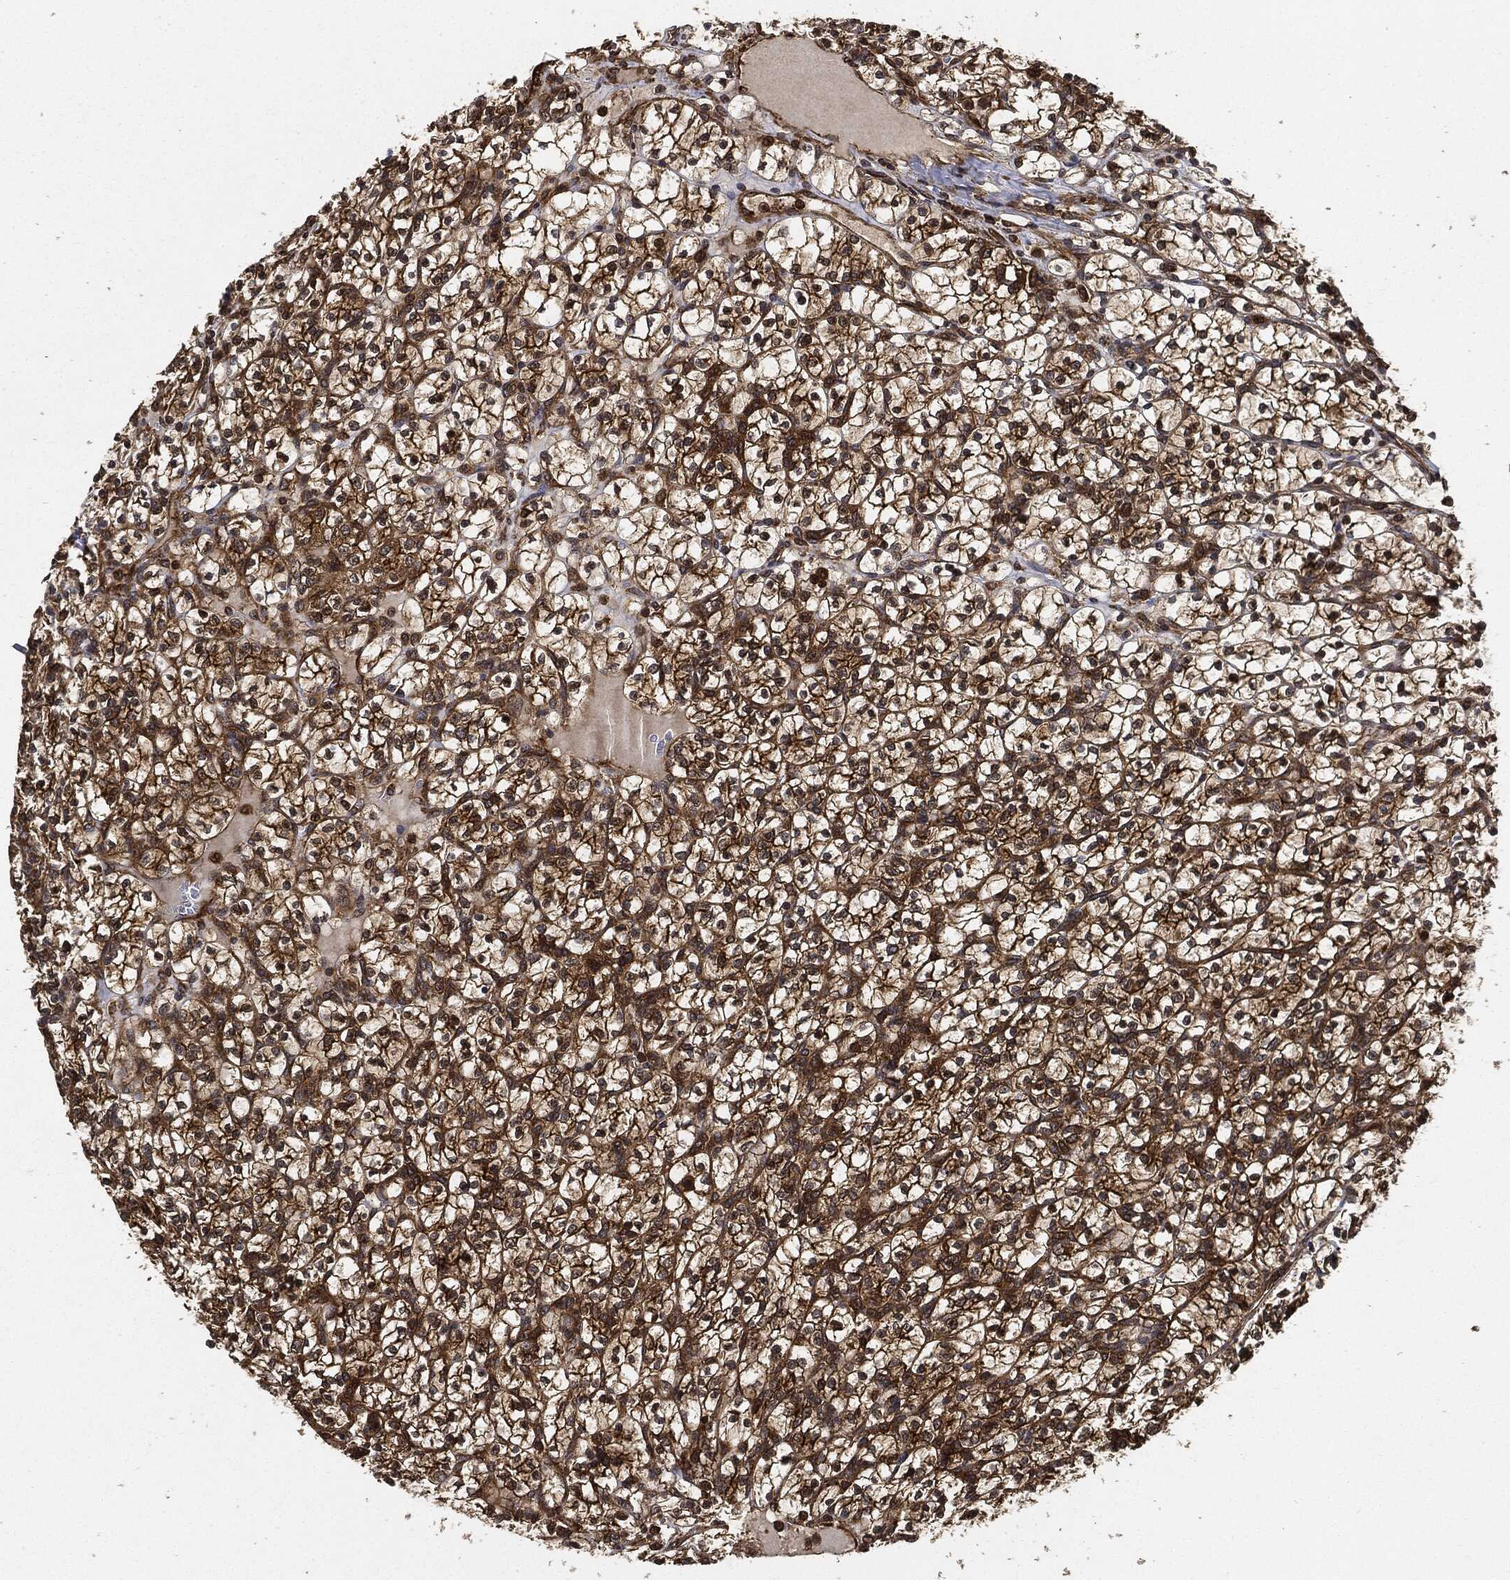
{"staining": {"intensity": "strong", "quantity": ">75%", "location": "cytoplasmic/membranous"}, "tissue": "renal cancer", "cell_type": "Tumor cells", "image_type": "cancer", "snomed": [{"axis": "morphology", "description": "Adenocarcinoma, NOS"}, {"axis": "topography", "description": "Kidney"}], "caption": "Immunohistochemical staining of renal adenocarcinoma displays high levels of strong cytoplasmic/membranous protein staining in approximately >75% of tumor cells.", "gene": "CEP290", "patient": {"sex": "female", "age": 89}}